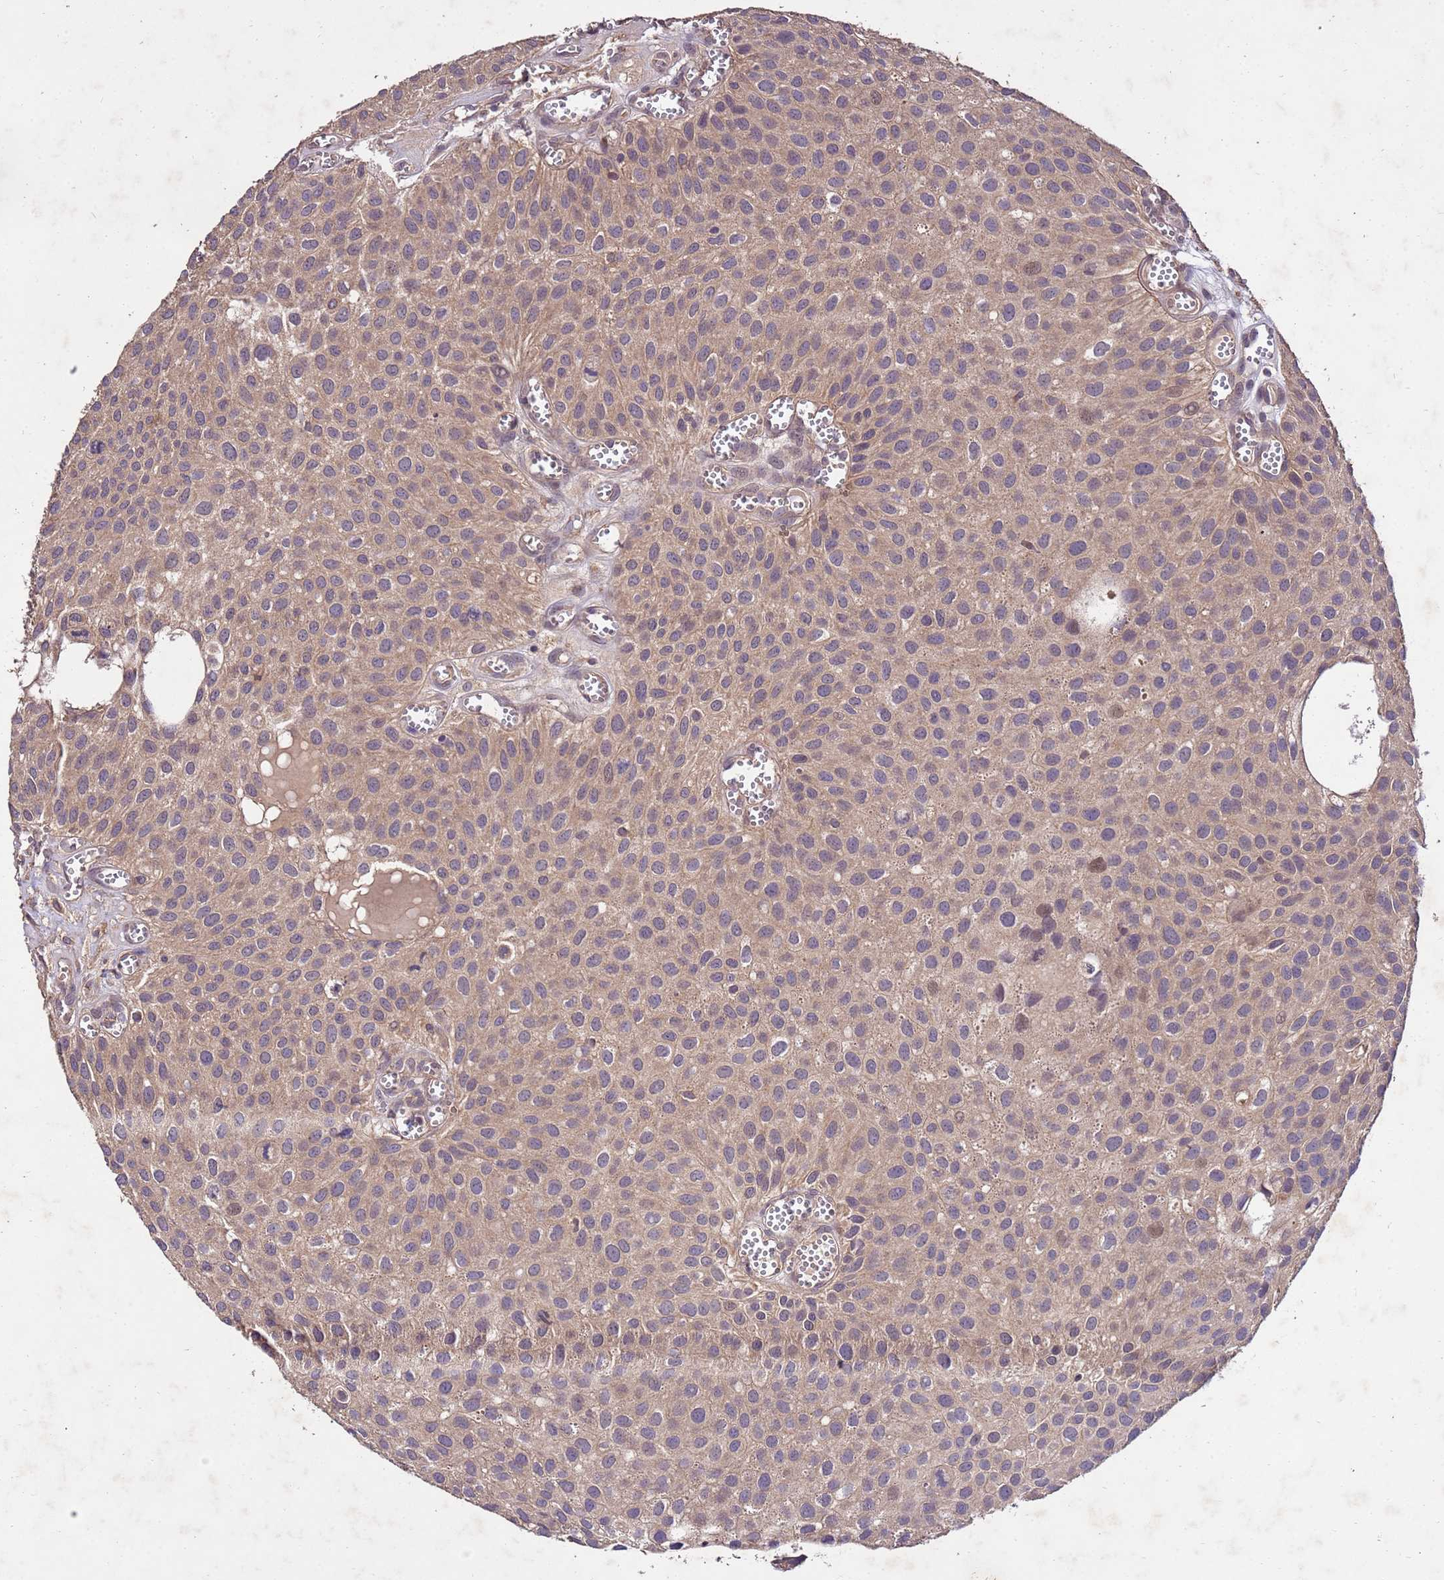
{"staining": {"intensity": "weak", "quantity": ">75%", "location": "cytoplasmic/membranous,nuclear"}, "tissue": "urothelial cancer", "cell_type": "Tumor cells", "image_type": "cancer", "snomed": [{"axis": "morphology", "description": "Urothelial carcinoma, Low grade"}, {"axis": "topography", "description": "Urinary bladder"}], "caption": "Protein staining of low-grade urothelial carcinoma tissue shows weak cytoplasmic/membranous and nuclear expression in approximately >75% of tumor cells.", "gene": "TOR4A", "patient": {"sex": "male", "age": 88}}